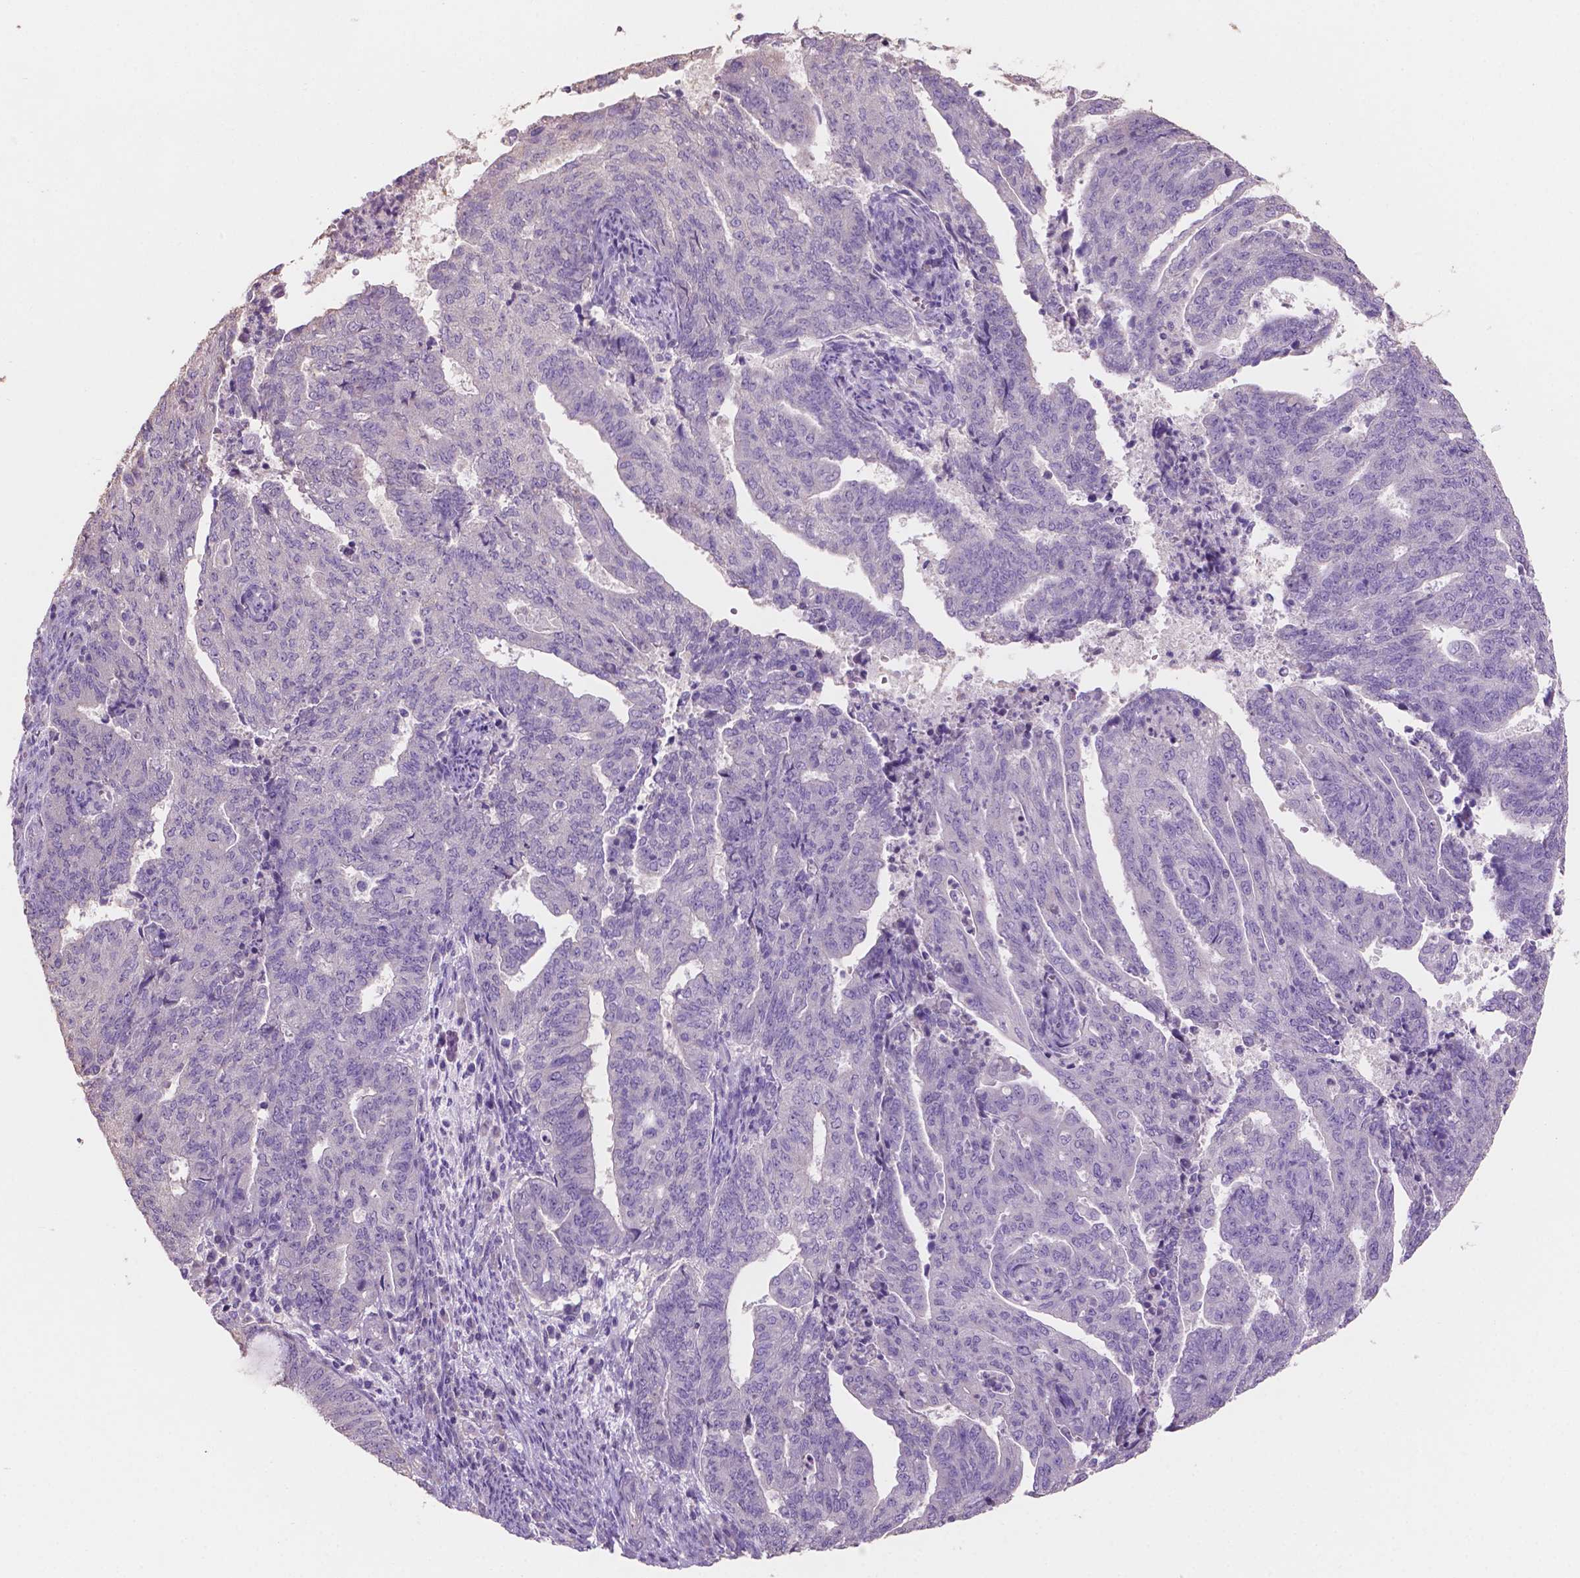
{"staining": {"intensity": "negative", "quantity": "none", "location": "none"}, "tissue": "endometrial cancer", "cell_type": "Tumor cells", "image_type": "cancer", "snomed": [{"axis": "morphology", "description": "Adenocarcinoma, NOS"}, {"axis": "topography", "description": "Endometrium"}], "caption": "There is no significant staining in tumor cells of endometrial adenocarcinoma. The staining is performed using DAB (3,3'-diaminobenzidine) brown chromogen with nuclei counter-stained in using hematoxylin.", "gene": "SBSN", "patient": {"sex": "female", "age": 82}}